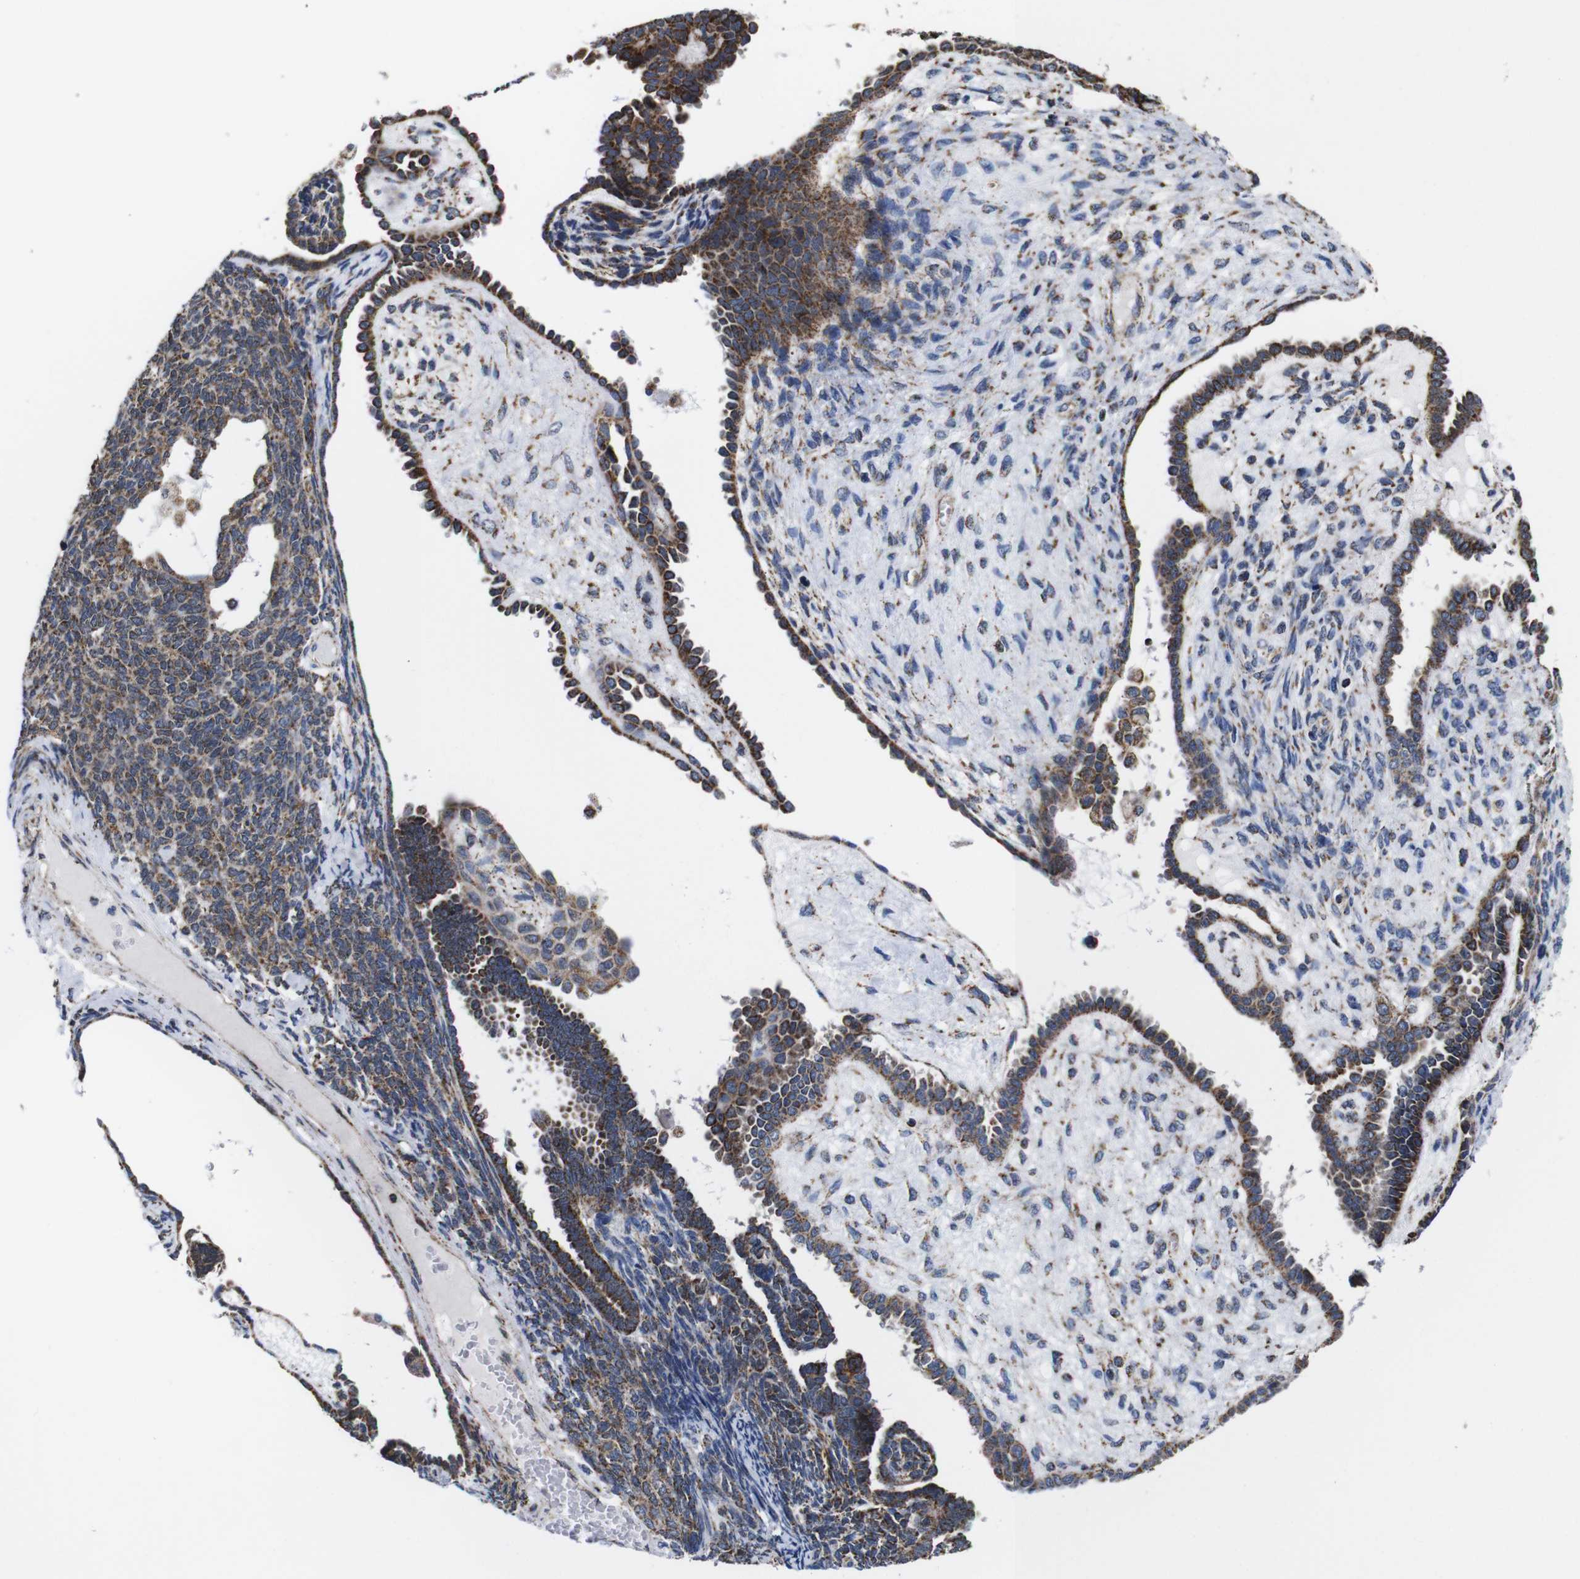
{"staining": {"intensity": "moderate", "quantity": ">75%", "location": "cytoplasmic/membranous"}, "tissue": "endometrial cancer", "cell_type": "Tumor cells", "image_type": "cancer", "snomed": [{"axis": "morphology", "description": "Neoplasm, malignant, NOS"}, {"axis": "topography", "description": "Endometrium"}], "caption": "Endometrial neoplasm (malignant) stained with a protein marker demonstrates moderate staining in tumor cells.", "gene": "C17orf80", "patient": {"sex": "female", "age": 74}}